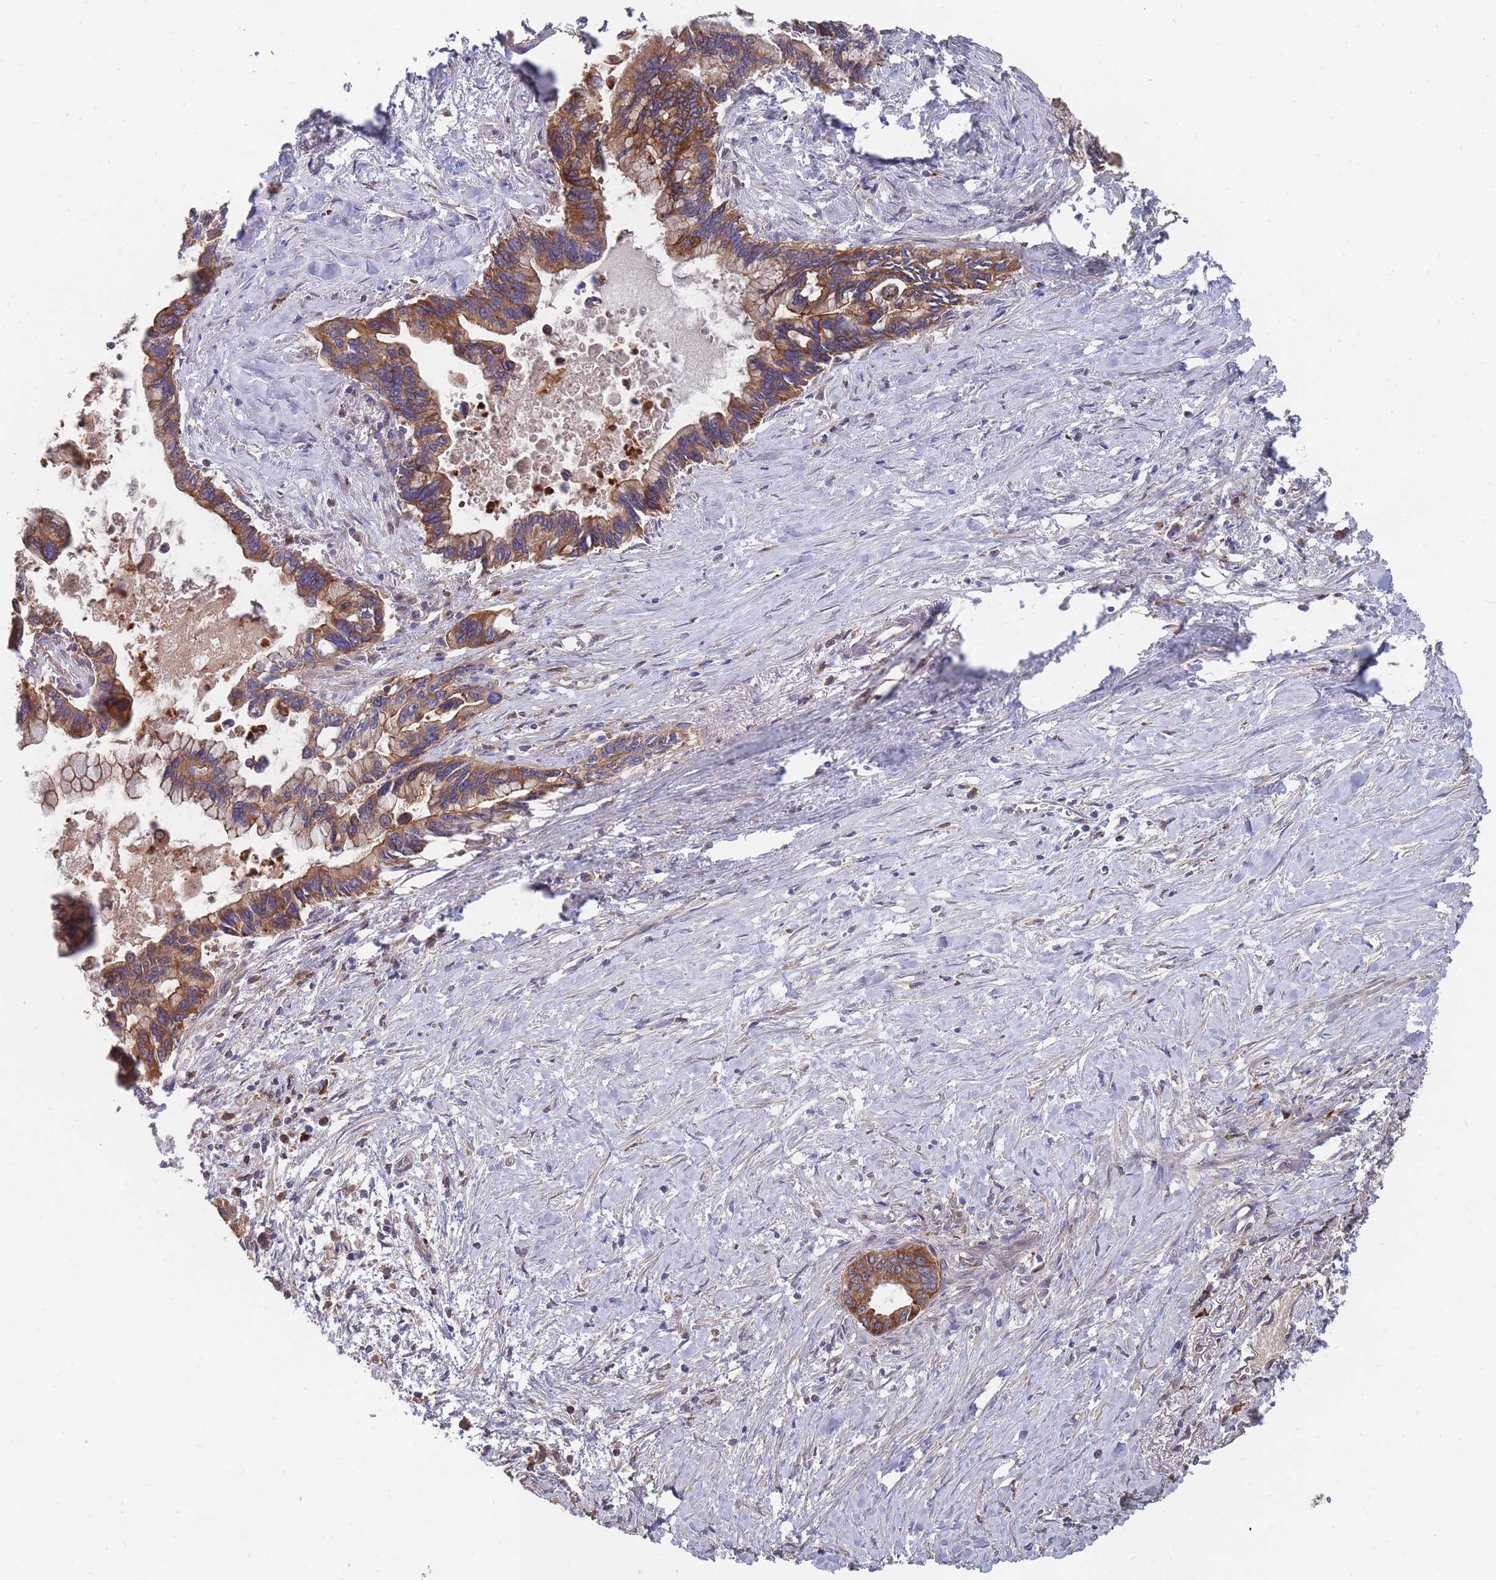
{"staining": {"intensity": "moderate", "quantity": ">75%", "location": "cytoplasmic/membranous"}, "tissue": "pancreatic cancer", "cell_type": "Tumor cells", "image_type": "cancer", "snomed": [{"axis": "morphology", "description": "Adenocarcinoma, NOS"}, {"axis": "topography", "description": "Pancreas"}], "caption": "Protein analysis of pancreatic adenocarcinoma tissue shows moderate cytoplasmic/membranous staining in approximately >75% of tumor cells. Immunohistochemistry (ihc) stains the protein in brown and the nuclei are stained blue.", "gene": "THSD7B", "patient": {"sex": "female", "age": 83}}